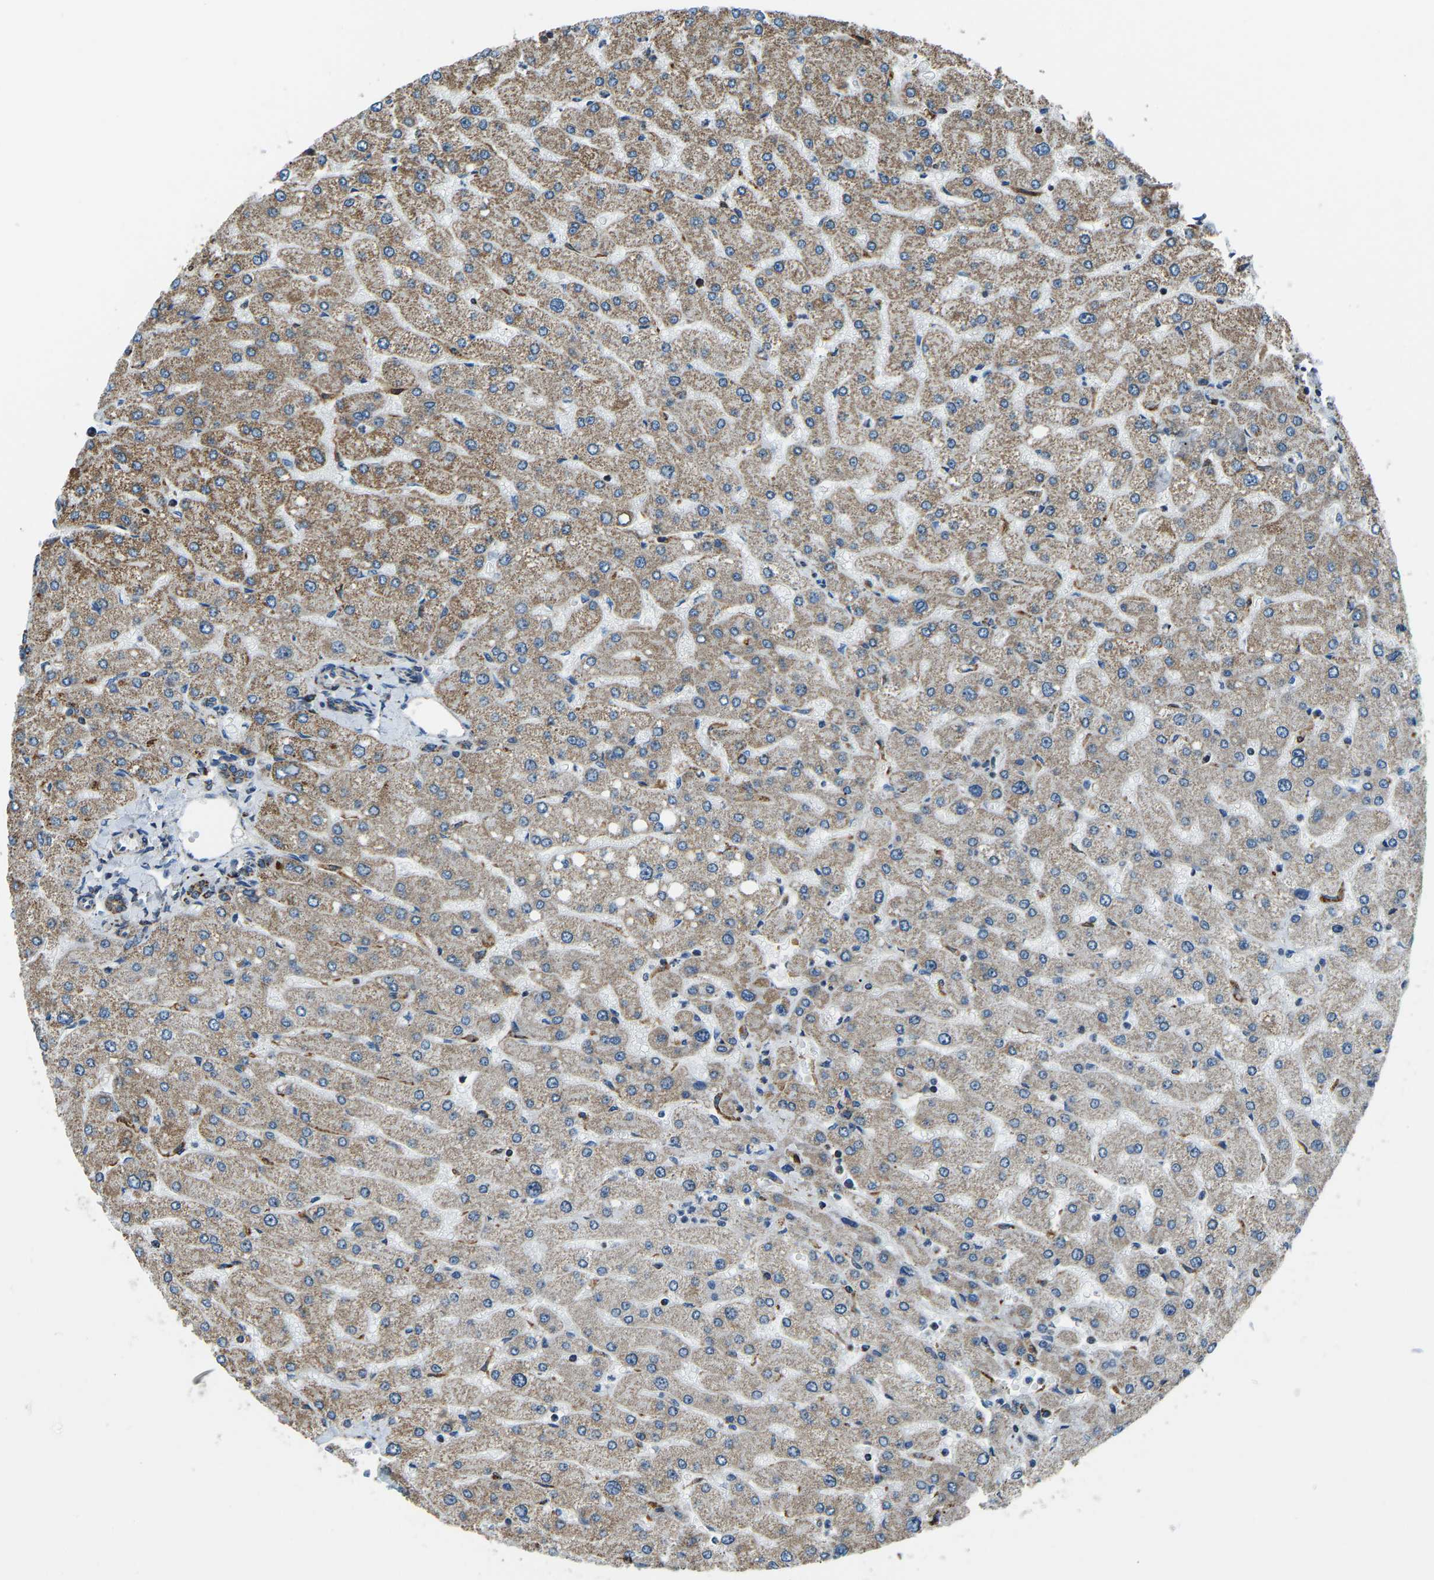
{"staining": {"intensity": "weak", "quantity": ">75%", "location": "cytoplasmic/membranous"}, "tissue": "liver", "cell_type": "Cholangiocytes", "image_type": "normal", "snomed": [{"axis": "morphology", "description": "Normal tissue, NOS"}, {"axis": "topography", "description": "Liver"}], "caption": "Immunohistochemical staining of benign liver displays weak cytoplasmic/membranous protein staining in about >75% of cholangiocytes. The staining is performed using DAB (3,3'-diaminobenzidine) brown chromogen to label protein expression. The nuclei are counter-stained blue using hematoxylin.", "gene": "RBM33", "patient": {"sex": "male", "age": 55}}